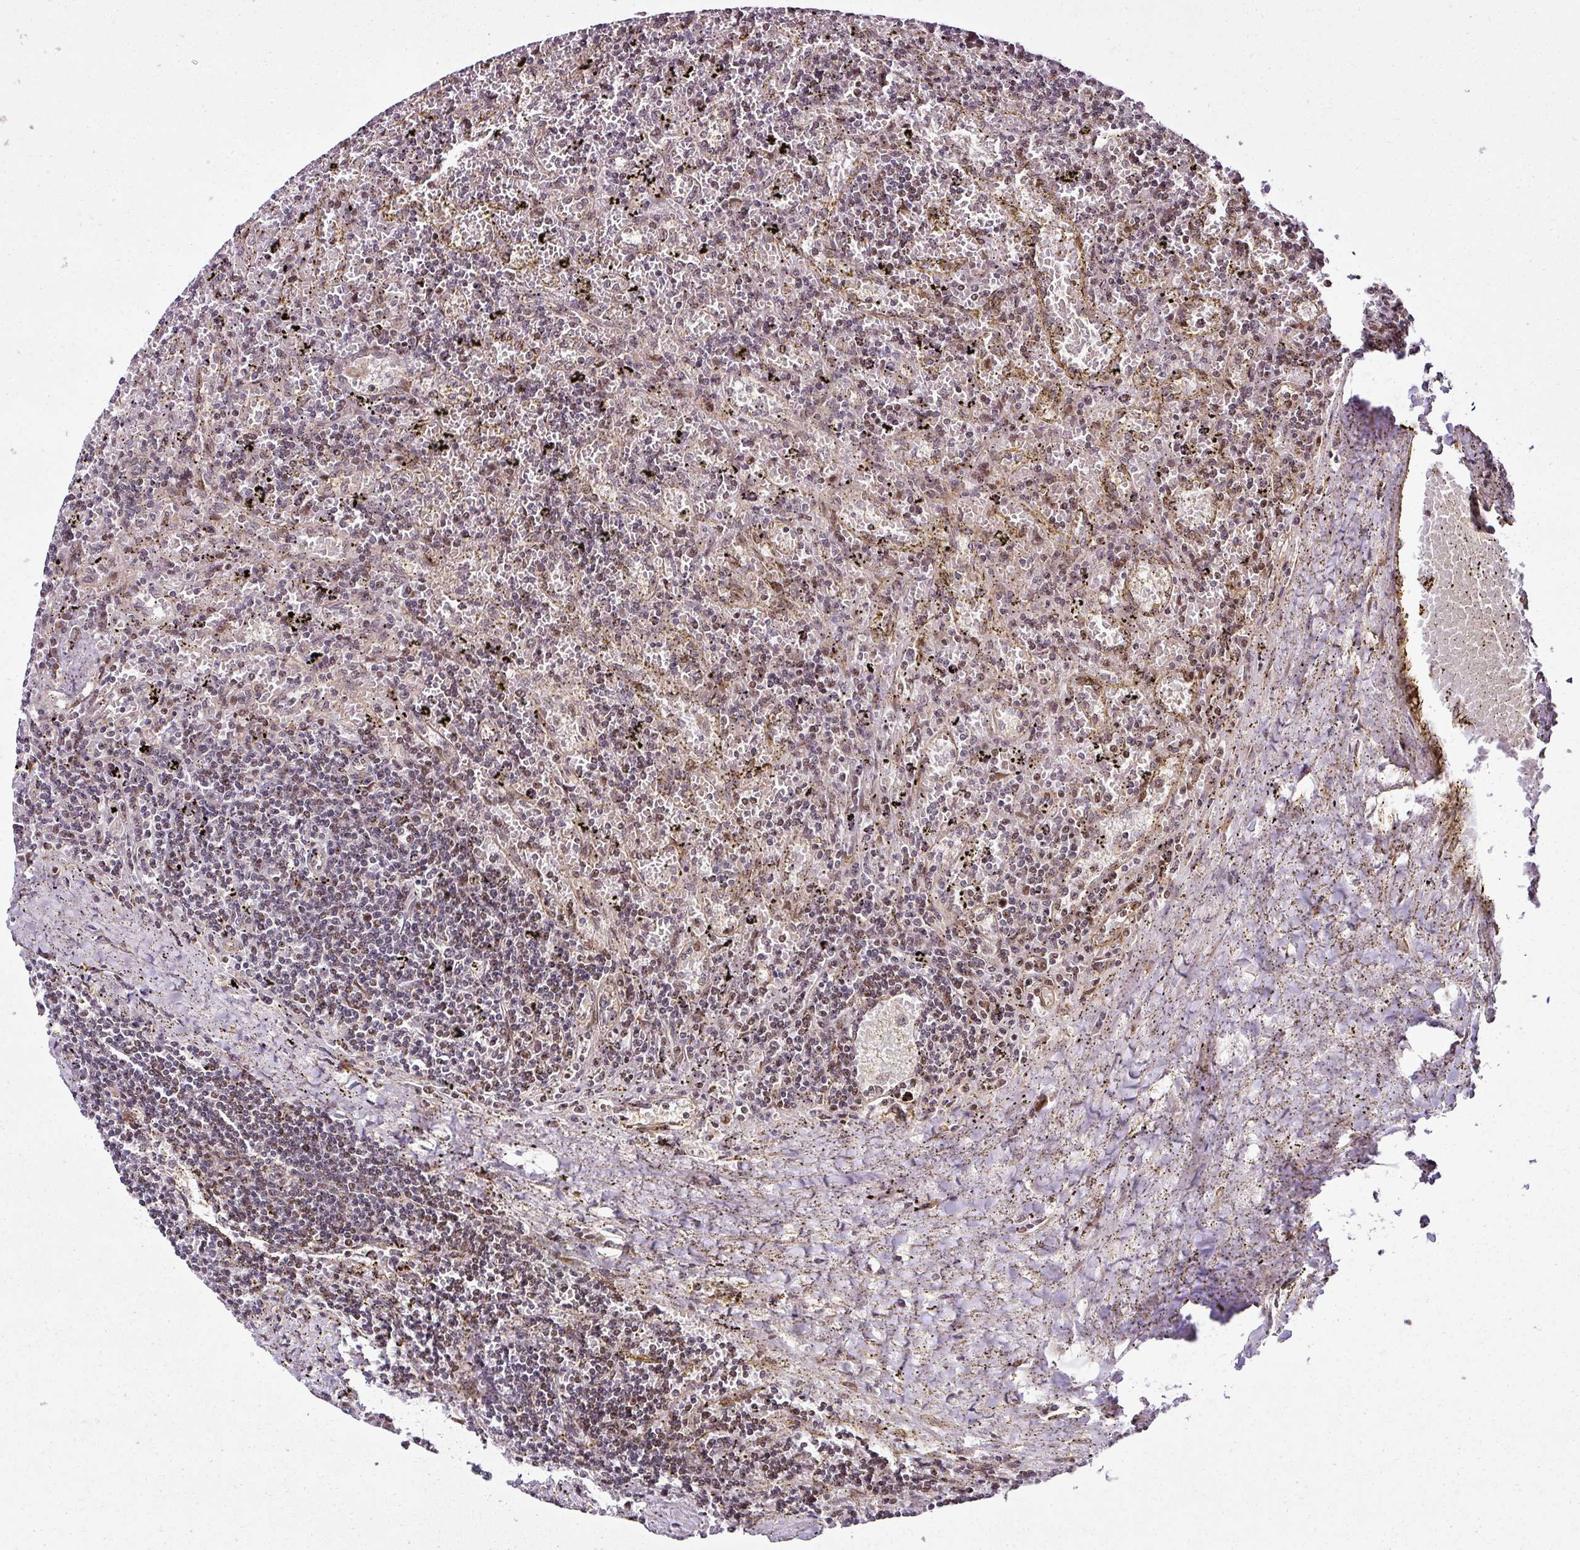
{"staining": {"intensity": "weak", "quantity": "25%-75%", "location": "nuclear"}, "tissue": "lymphoma", "cell_type": "Tumor cells", "image_type": "cancer", "snomed": [{"axis": "morphology", "description": "Malignant lymphoma, non-Hodgkin's type, Low grade"}, {"axis": "topography", "description": "Spleen"}], "caption": "This micrograph exhibits immunohistochemistry staining of lymphoma, with low weak nuclear staining in approximately 25%-75% of tumor cells.", "gene": "COPRS", "patient": {"sex": "male", "age": 76}}